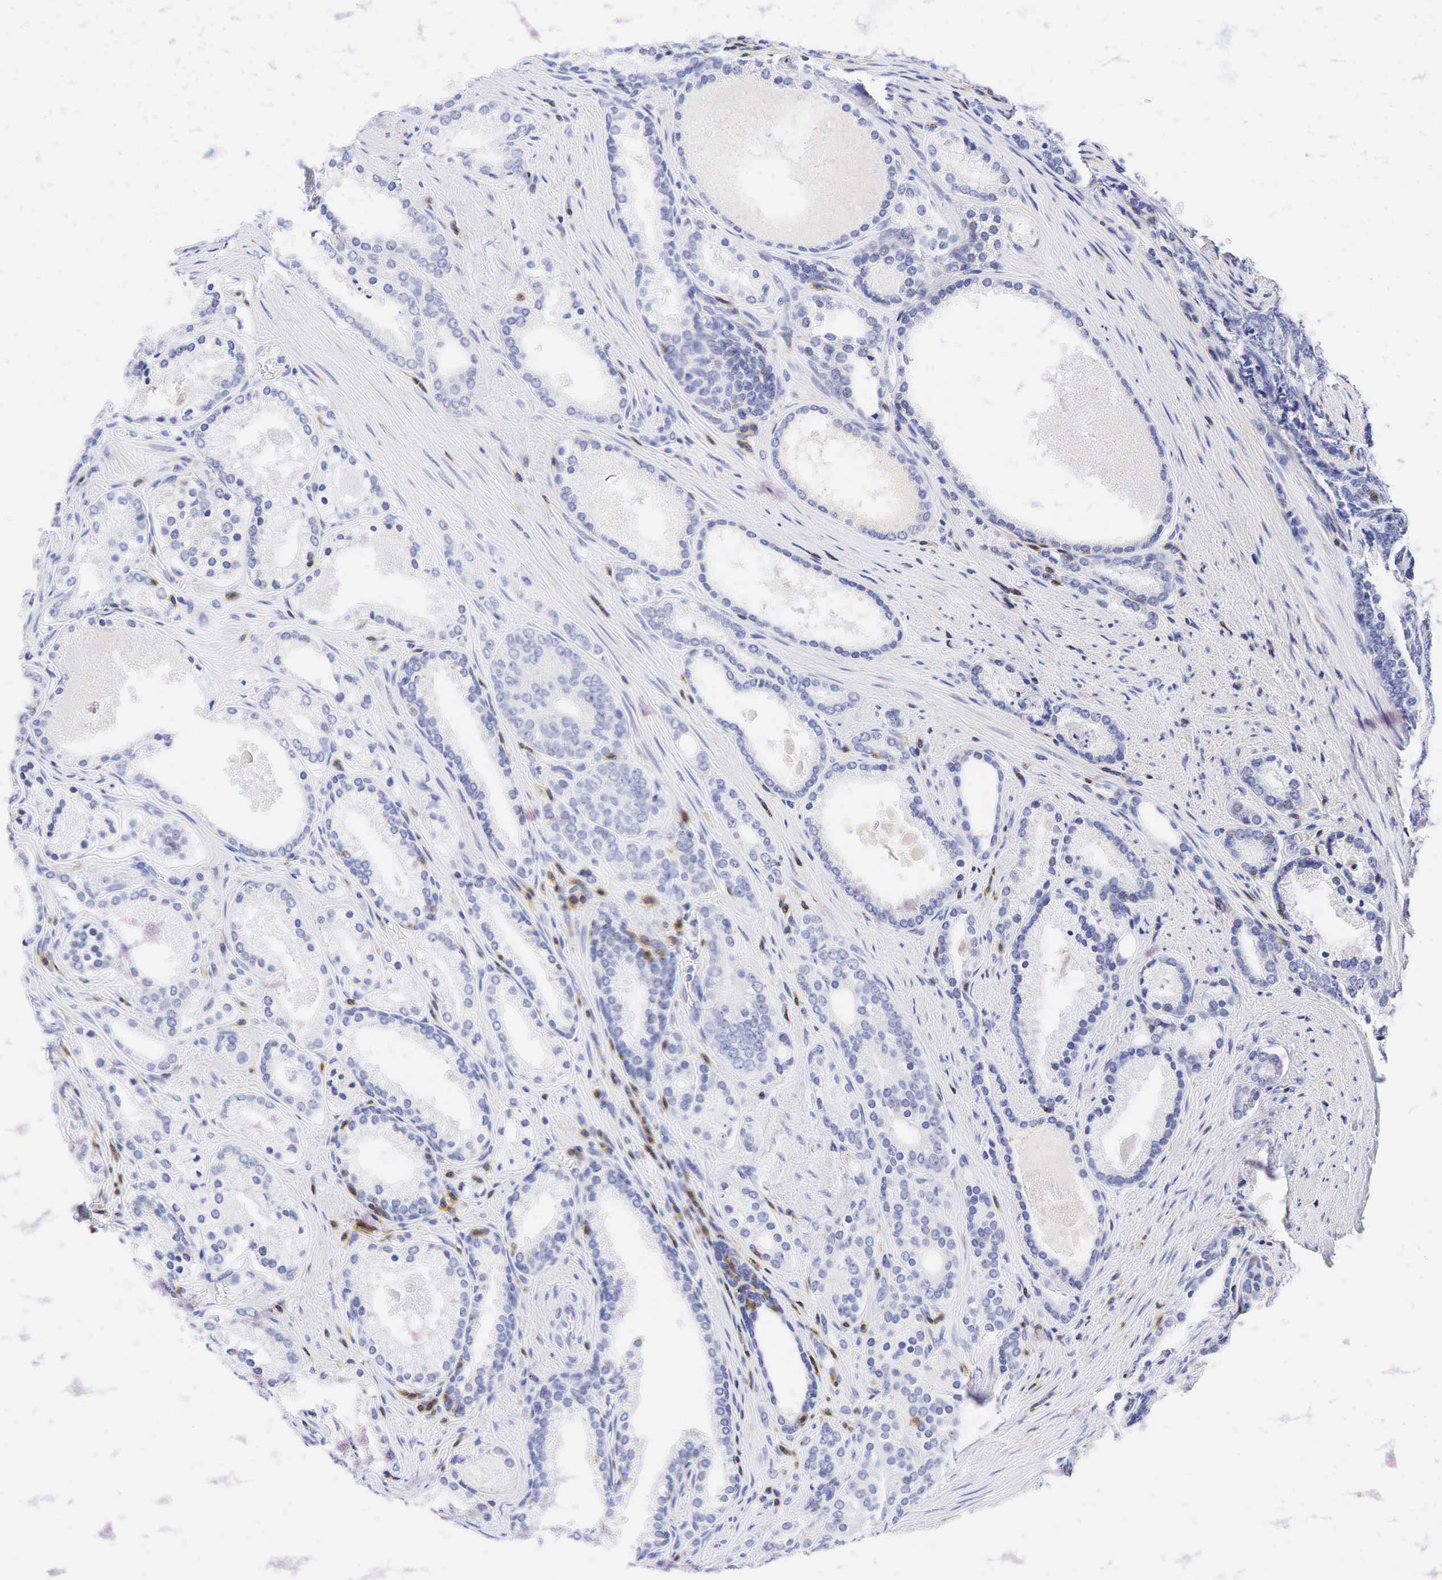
{"staining": {"intensity": "negative", "quantity": "none", "location": "none"}, "tissue": "prostate cancer", "cell_type": "Tumor cells", "image_type": "cancer", "snomed": [{"axis": "morphology", "description": "Adenocarcinoma, Low grade"}, {"axis": "topography", "description": "Prostate"}], "caption": "IHC of human prostate adenocarcinoma (low-grade) exhibits no staining in tumor cells.", "gene": "CD3E", "patient": {"sex": "male", "age": 71}}